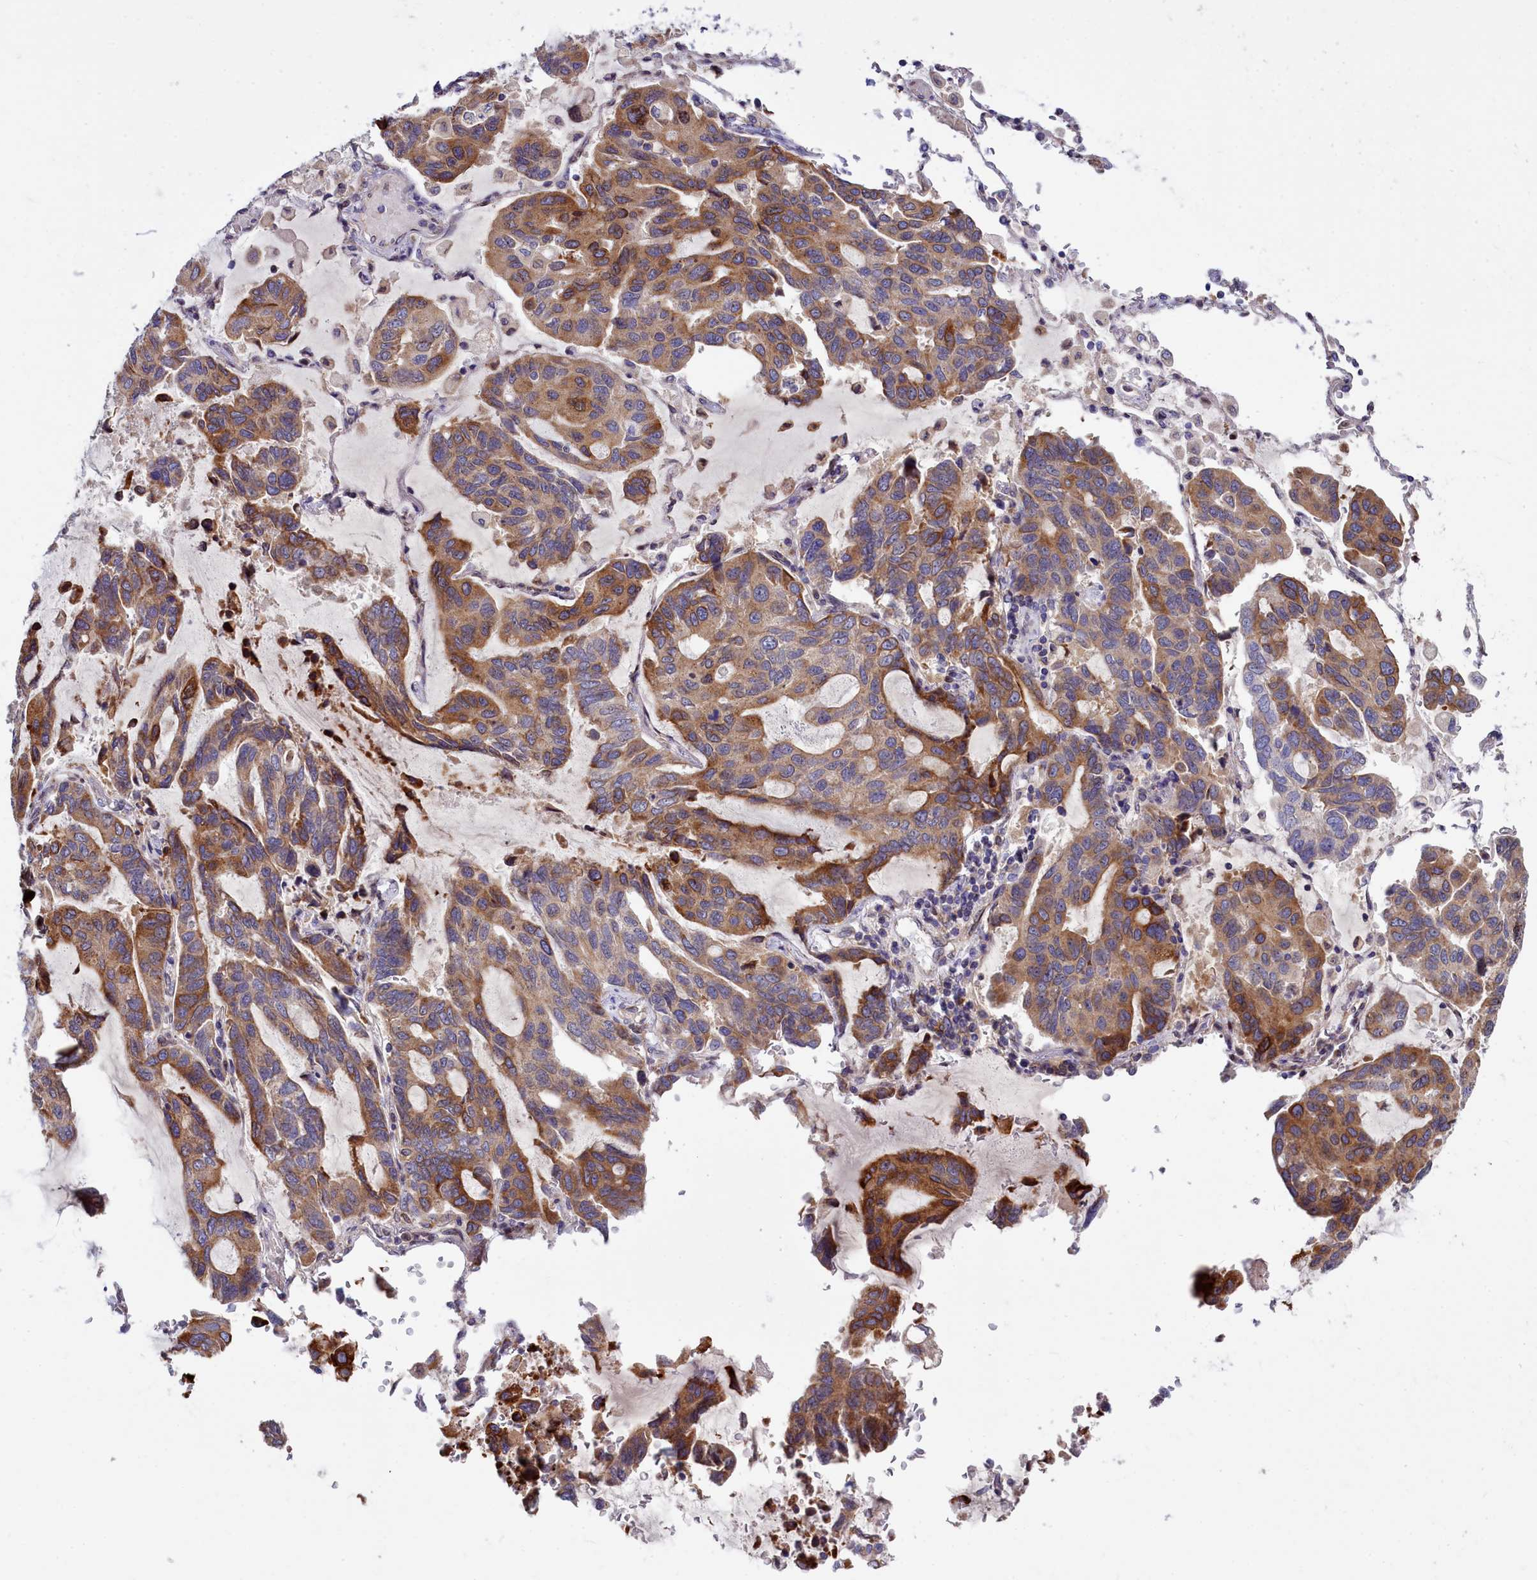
{"staining": {"intensity": "moderate", "quantity": "<25%", "location": "cytoplasmic/membranous"}, "tissue": "lung cancer", "cell_type": "Tumor cells", "image_type": "cancer", "snomed": [{"axis": "morphology", "description": "Adenocarcinoma, NOS"}, {"axis": "topography", "description": "Lung"}], "caption": "Protein expression analysis of human lung adenocarcinoma reveals moderate cytoplasmic/membranous positivity in about <25% of tumor cells.", "gene": "RAPGEF4", "patient": {"sex": "male", "age": 64}}